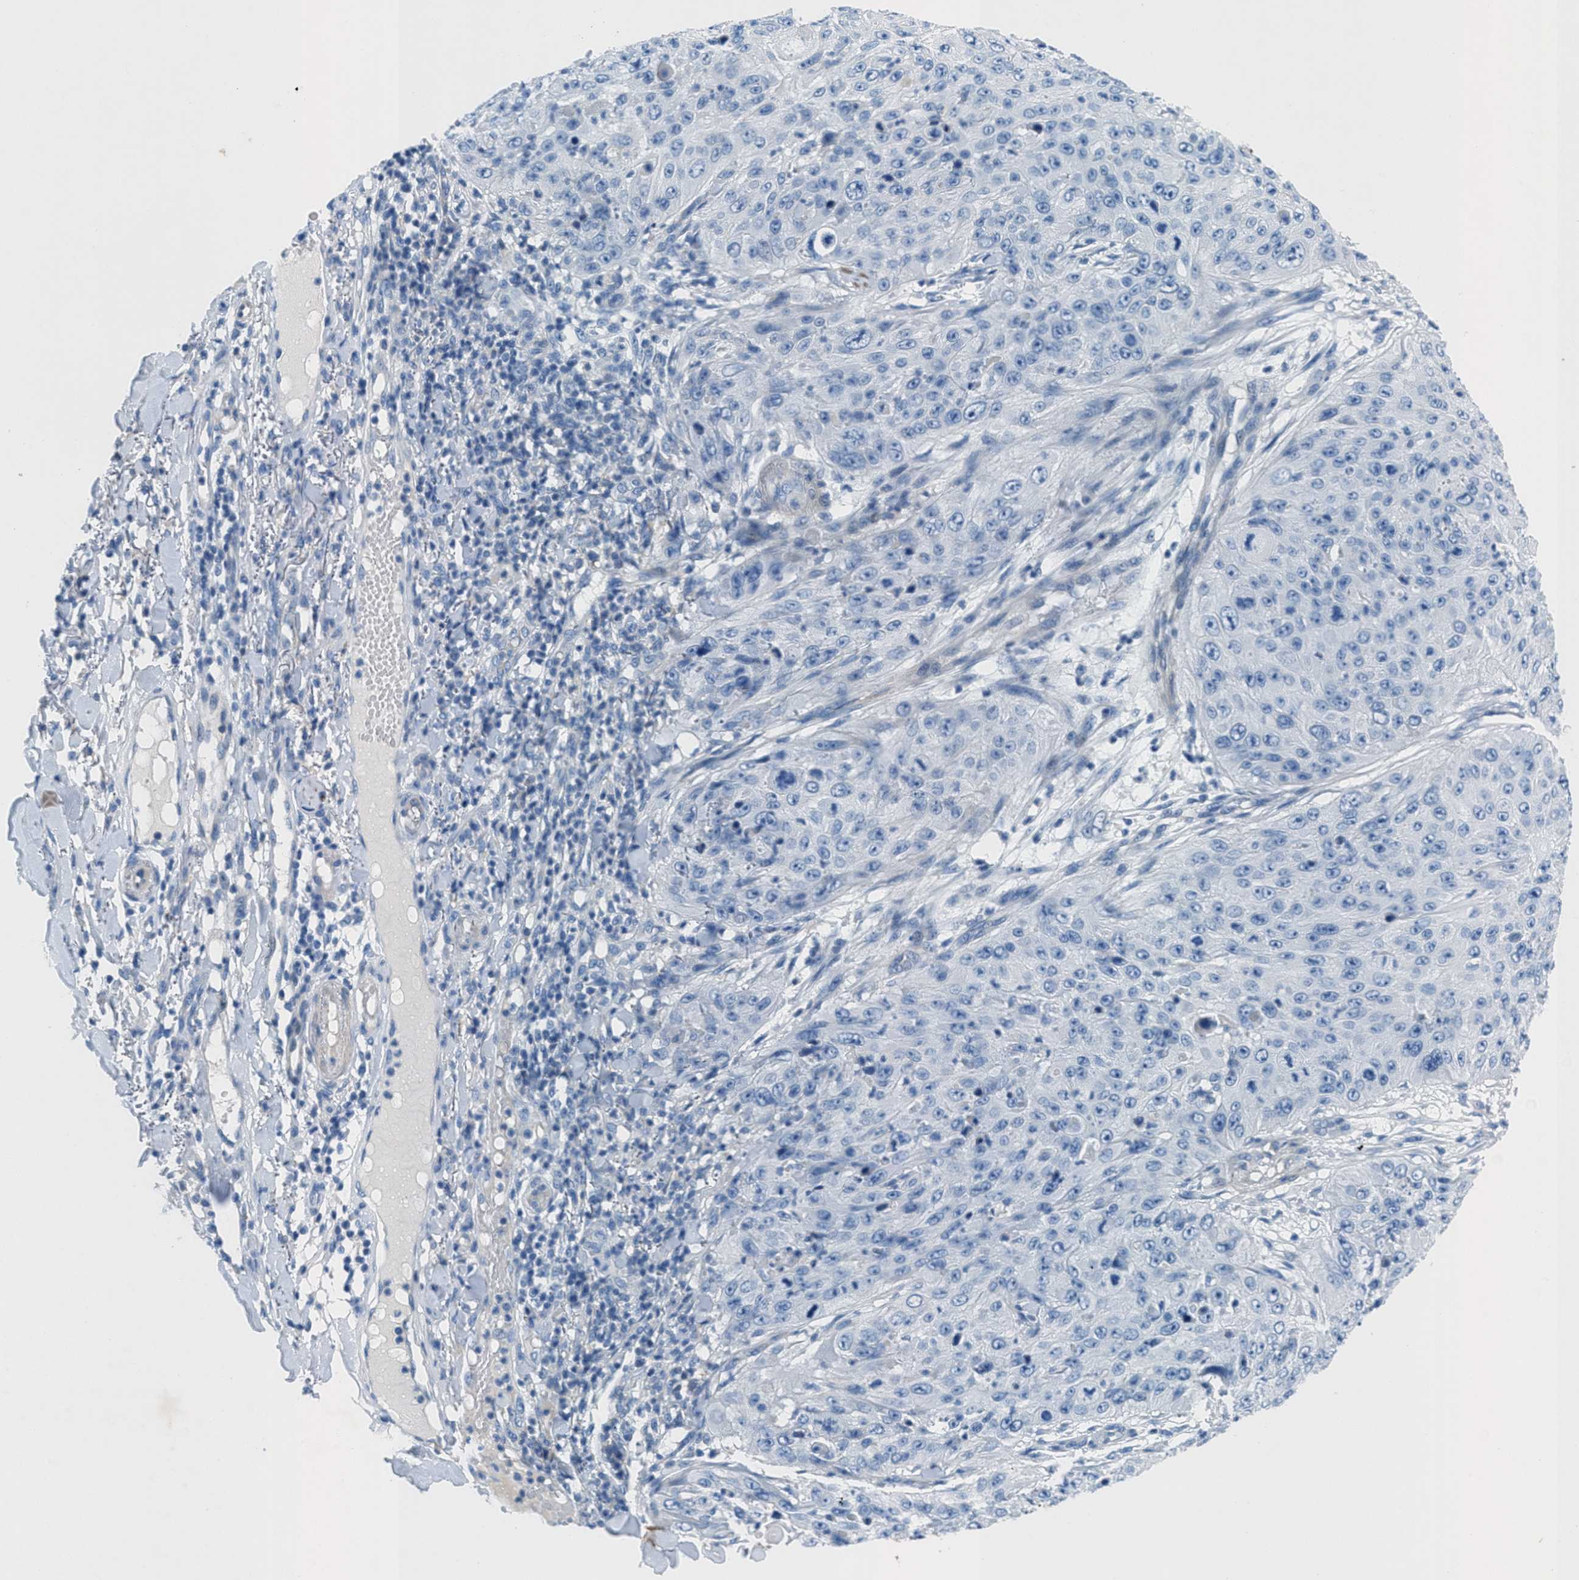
{"staining": {"intensity": "negative", "quantity": "none", "location": "none"}, "tissue": "skin cancer", "cell_type": "Tumor cells", "image_type": "cancer", "snomed": [{"axis": "morphology", "description": "Squamous cell carcinoma, NOS"}, {"axis": "topography", "description": "Skin"}], "caption": "Human skin squamous cell carcinoma stained for a protein using IHC shows no expression in tumor cells.", "gene": "GALNT17", "patient": {"sex": "female", "age": 80}}